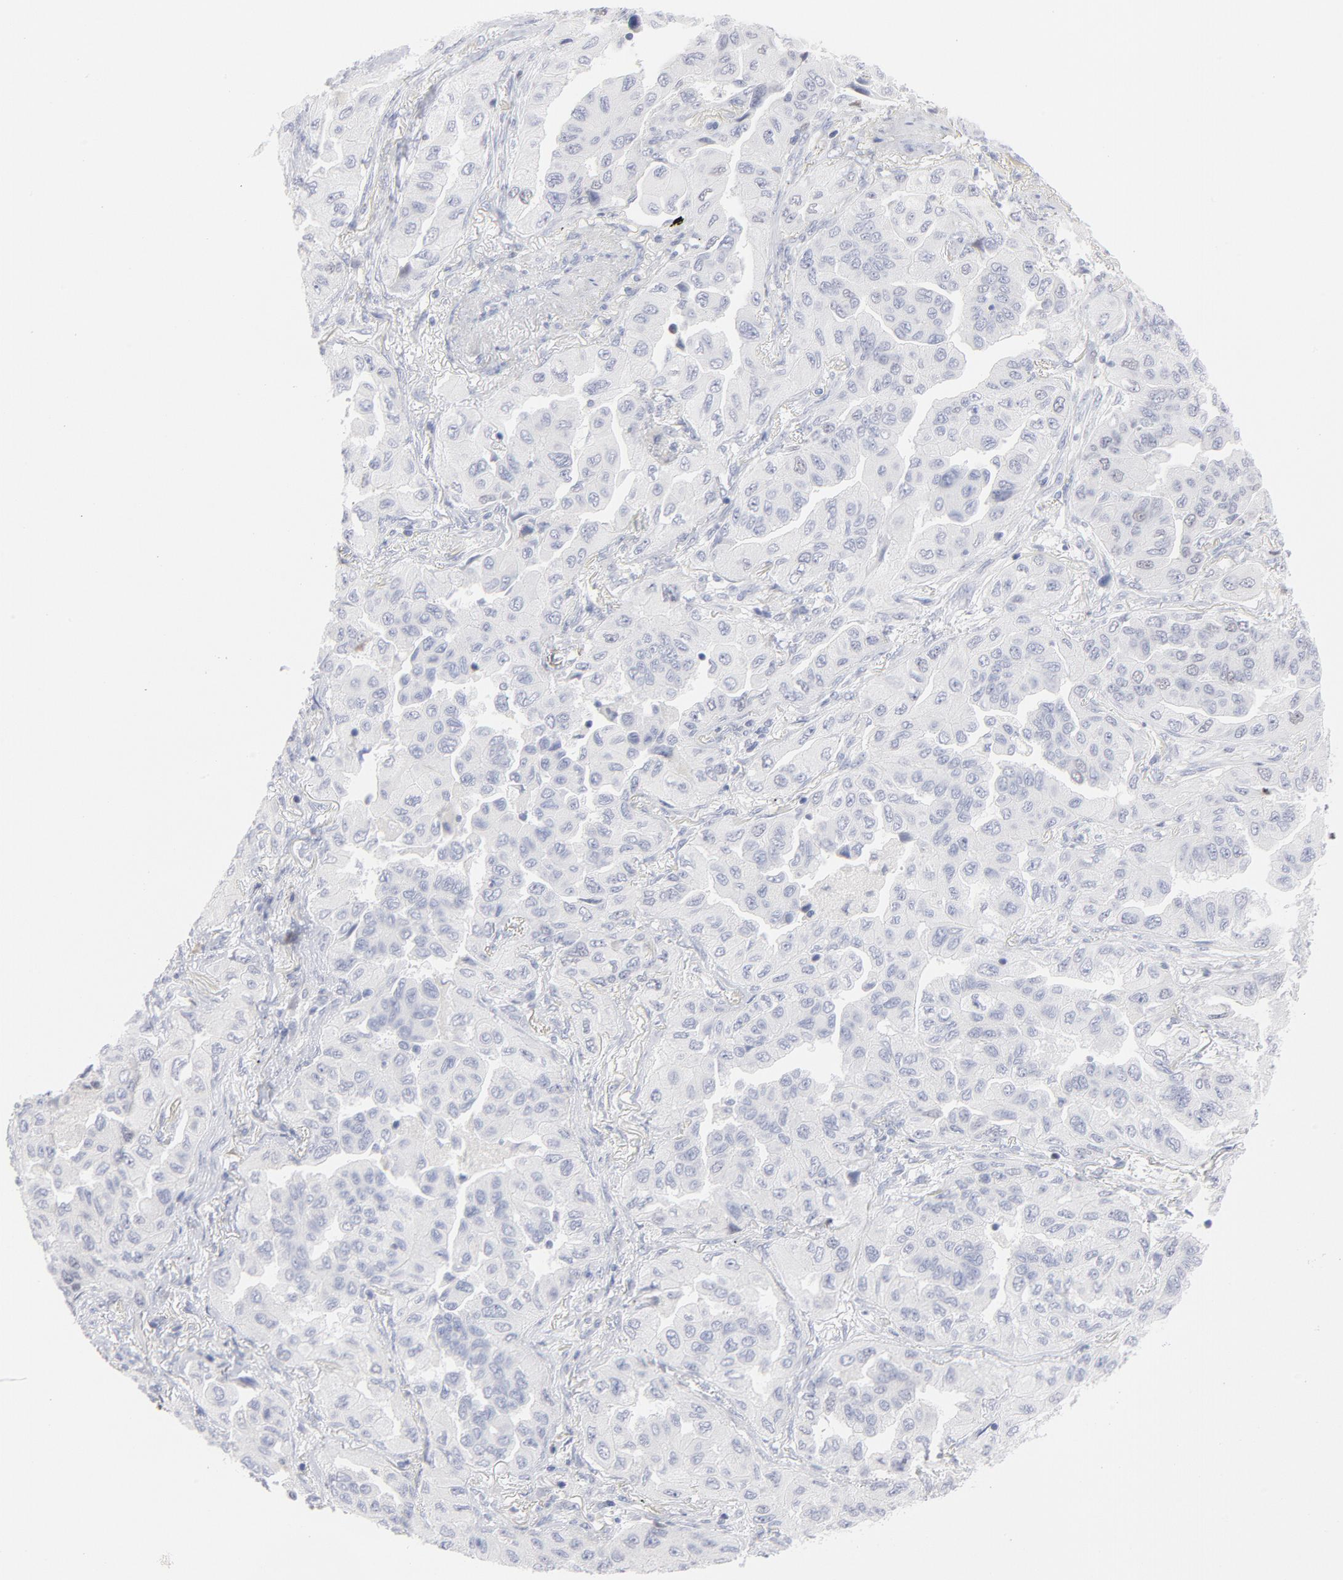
{"staining": {"intensity": "negative", "quantity": "none", "location": "none"}, "tissue": "lung cancer", "cell_type": "Tumor cells", "image_type": "cancer", "snomed": [{"axis": "morphology", "description": "Adenocarcinoma, NOS"}, {"axis": "topography", "description": "Lung"}], "caption": "The histopathology image shows no staining of tumor cells in lung cancer (adenocarcinoma). The staining is performed using DAB (3,3'-diaminobenzidine) brown chromogen with nuclei counter-stained in using hematoxylin.", "gene": "MCM7", "patient": {"sex": "female", "age": 65}}